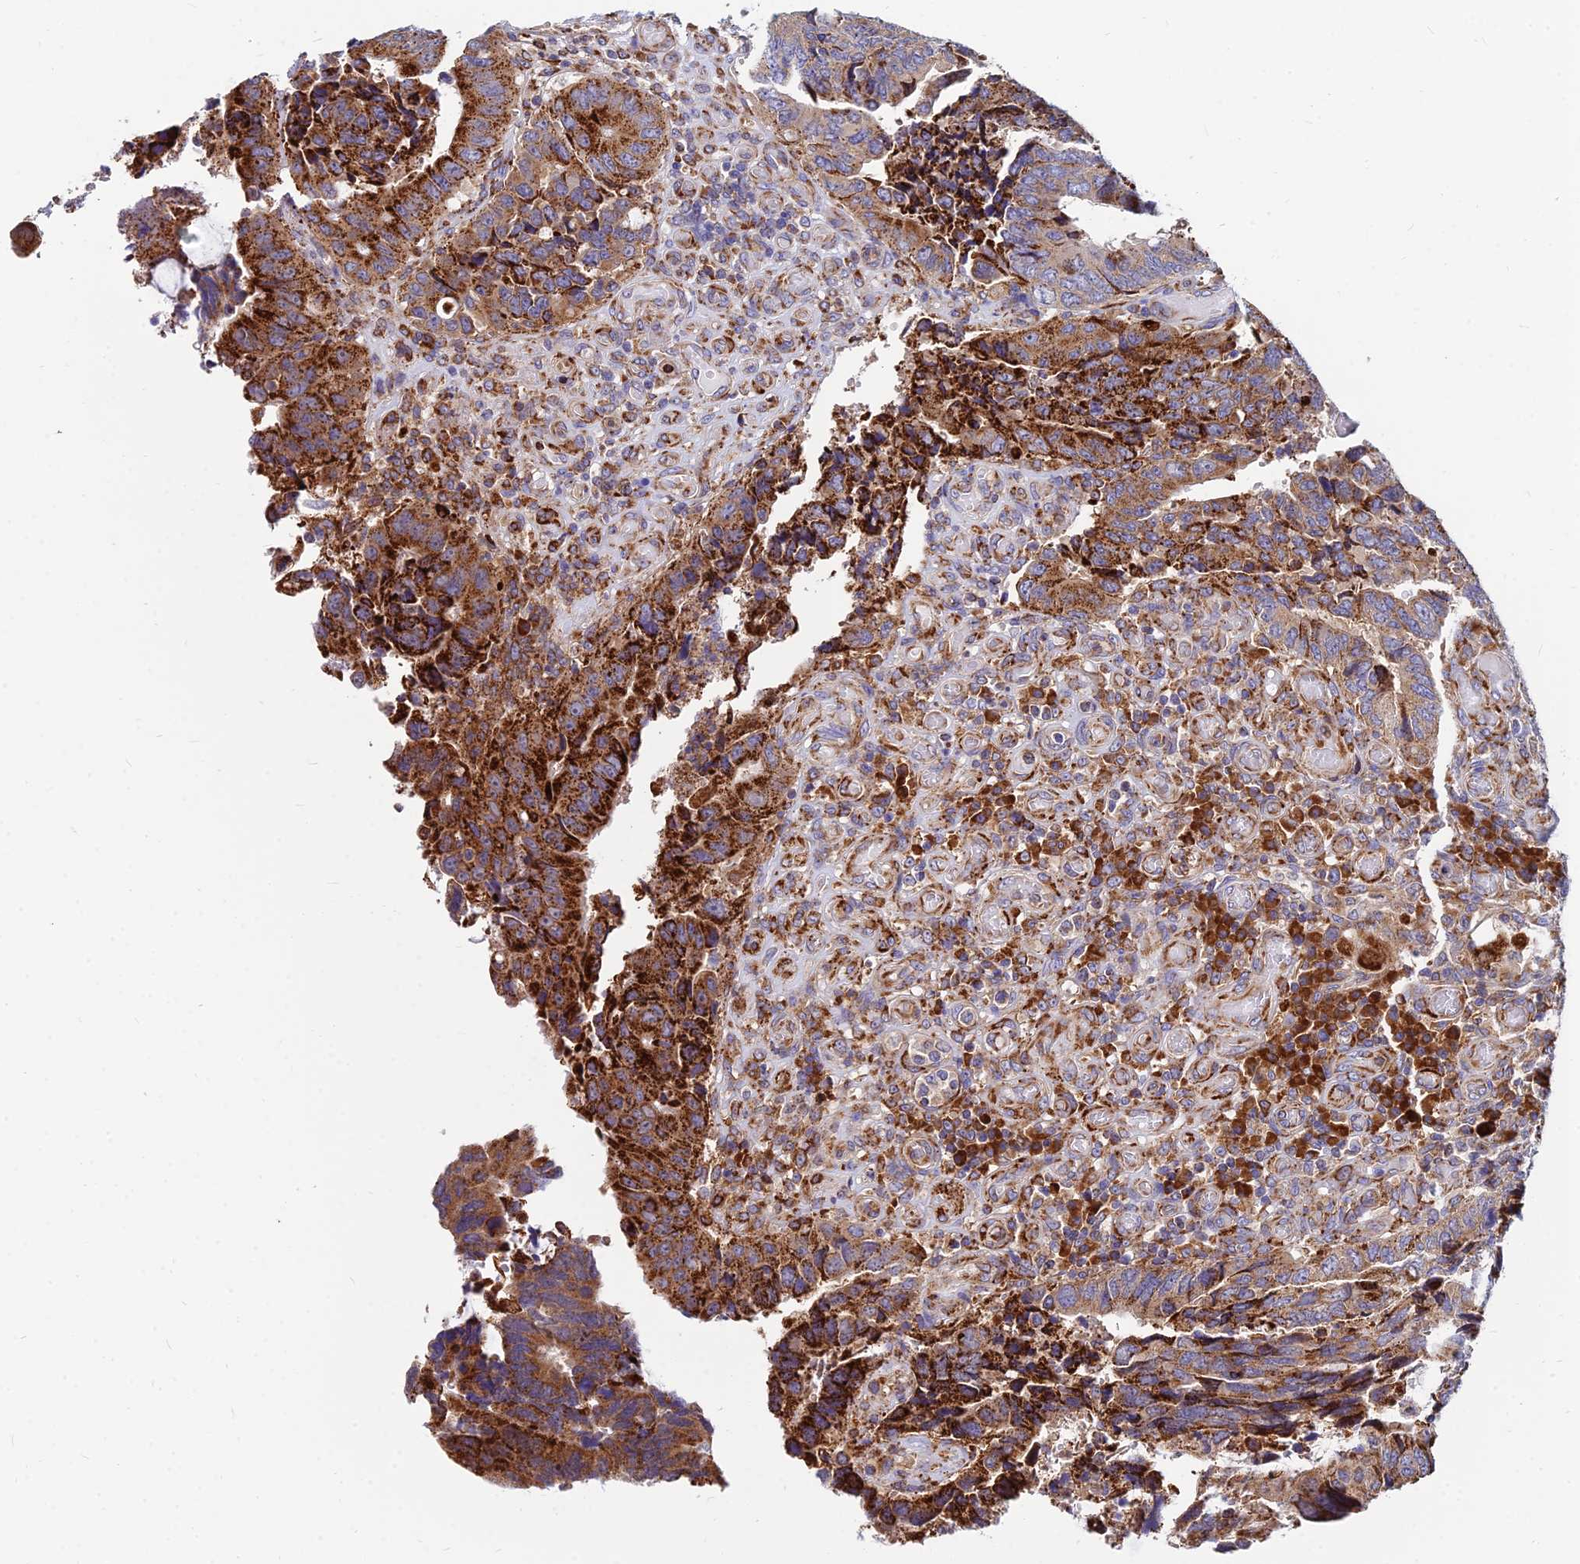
{"staining": {"intensity": "strong", "quantity": ">75%", "location": "cytoplasmic/membranous"}, "tissue": "colorectal cancer", "cell_type": "Tumor cells", "image_type": "cancer", "snomed": [{"axis": "morphology", "description": "Adenocarcinoma, NOS"}, {"axis": "topography", "description": "Colon"}], "caption": "Adenocarcinoma (colorectal) stained with DAB (3,3'-diaminobenzidine) immunohistochemistry reveals high levels of strong cytoplasmic/membranous staining in about >75% of tumor cells.", "gene": "CCT6B", "patient": {"sex": "male", "age": 87}}